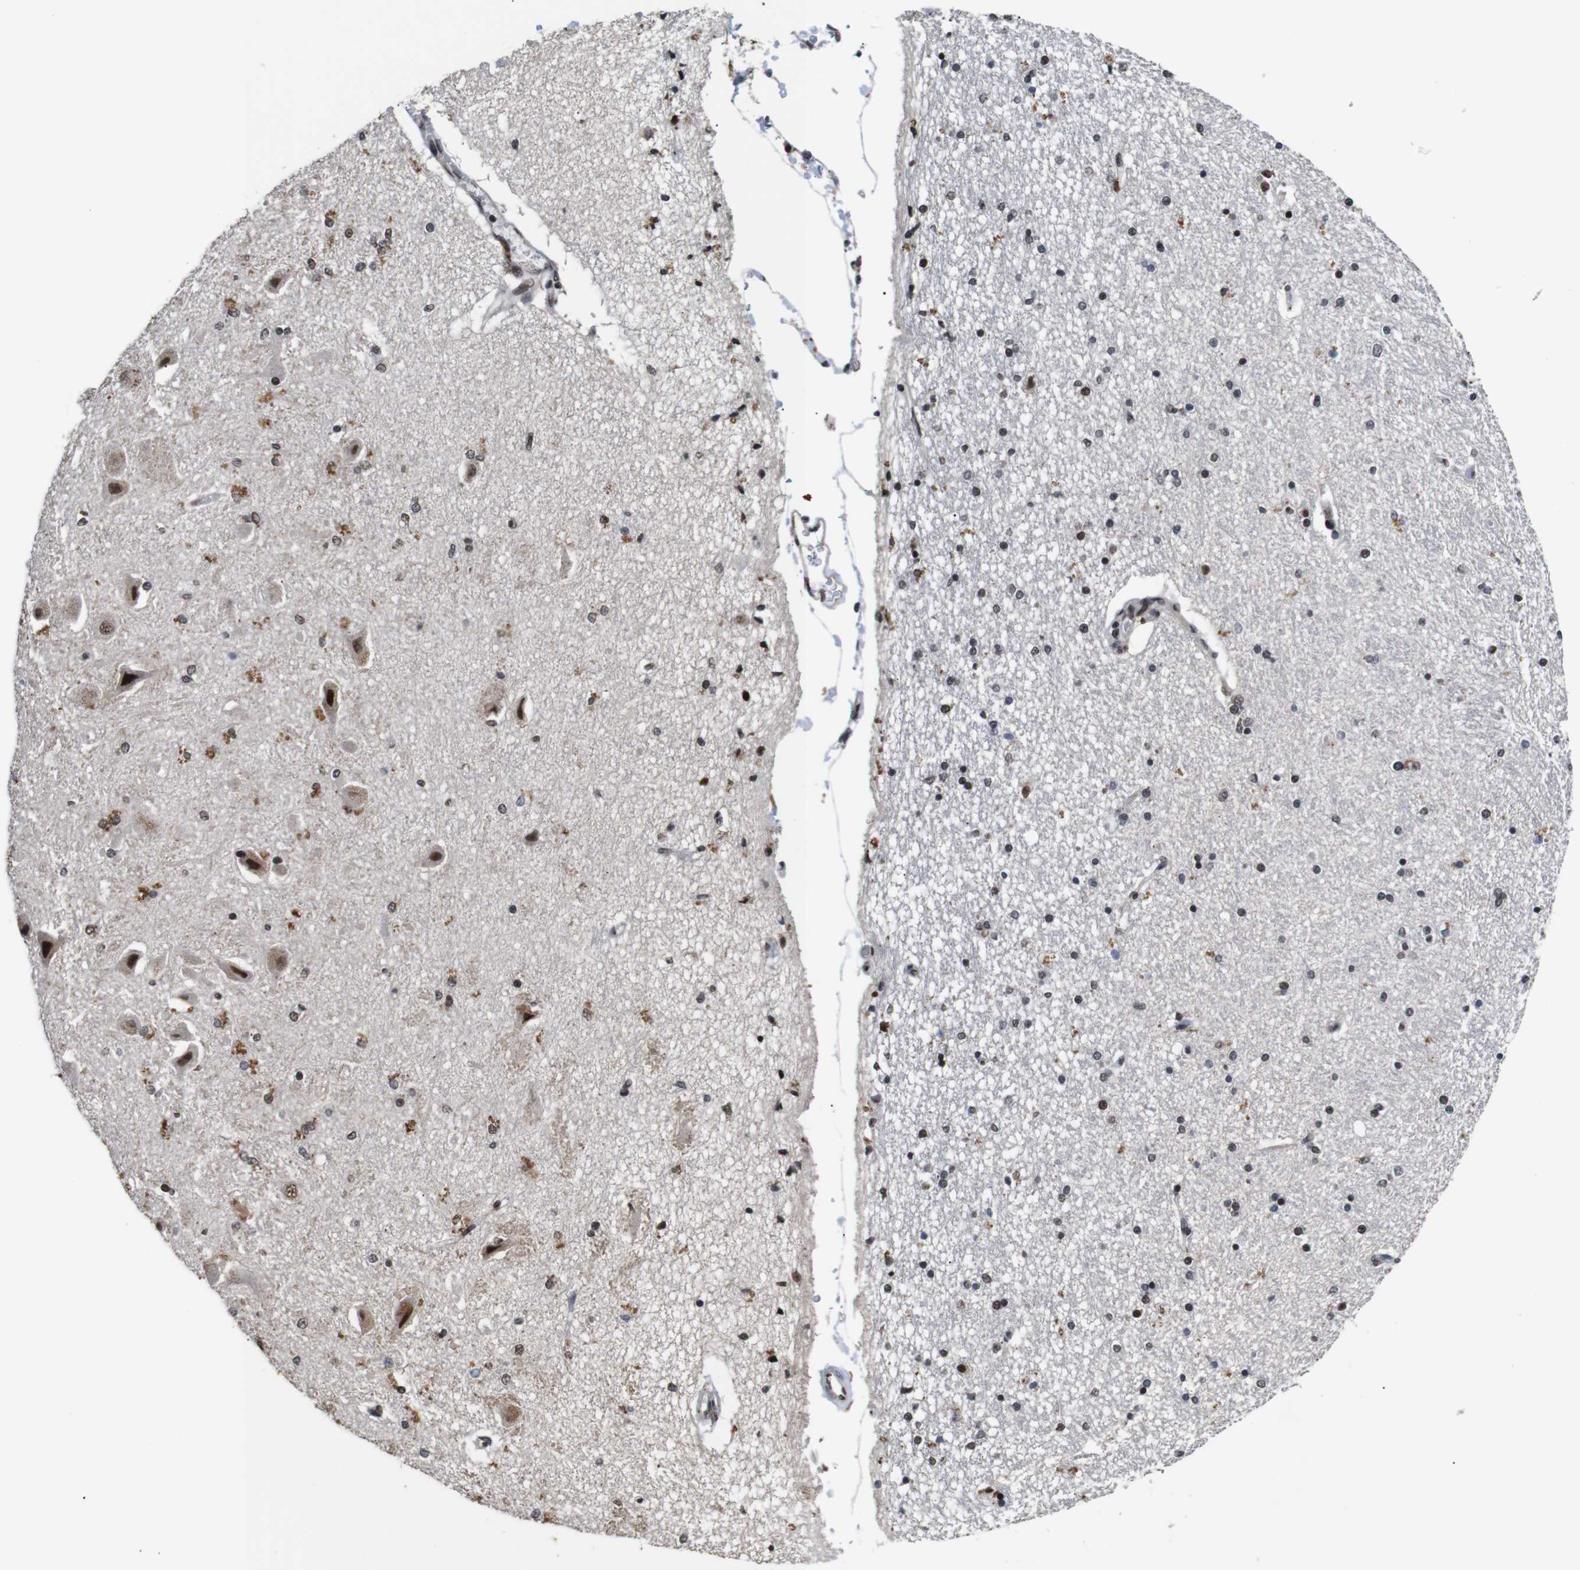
{"staining": {"intensity": "moderate", "quantity": "<25%", "location": "nuclear"}, "tissue": "hippocampus", "cell_type": "Glial cells", "image_type": "normal", "snomed": [{"axis": "morphology", "description": "Normal tissue, NOS"}, {"axis": "topography", "description": "Hippocampus"}], "caption": "Immunohistochemistry (IHC) (DAB) staining of unremarkable human hippocampus displays moderate nuclear protein expression in about <25% of glial cells.", "gene": "EIF4G1", "patient": {"sex": "female", "age": 54}}